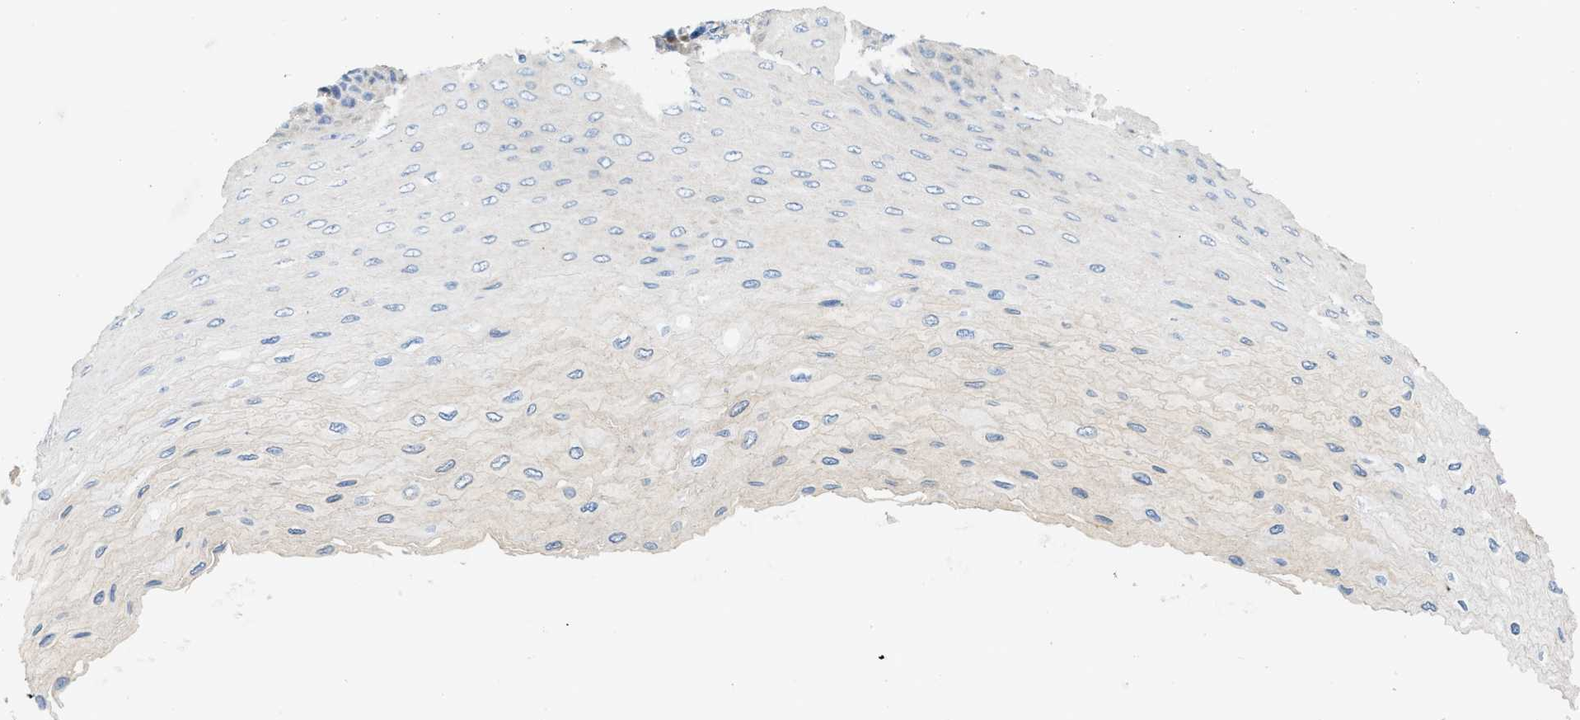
{"staining": {"intensity": "weak", "quantity": "<25%", "location": "cytoplasmic/membranous"}, "tissue": "esophagus", "cell_type": "Squamous epithelial cells", "image_type": "normal", "snomed": [{"axis": "morphology", "description": "Normal tissue, NOS"}, {"axis": "topography", "description": "Esophagus"}], "caption": "High magnification brightfield microscopy of normal esophagus stained with DAB (3,3'-diaminobenzidine) (brown) and counterstained with hematoxylin (blue): squamous epithelial cells show no significant expression.", "gene": "TMEM248", "patient": {"sex": "female", "age": 72}}